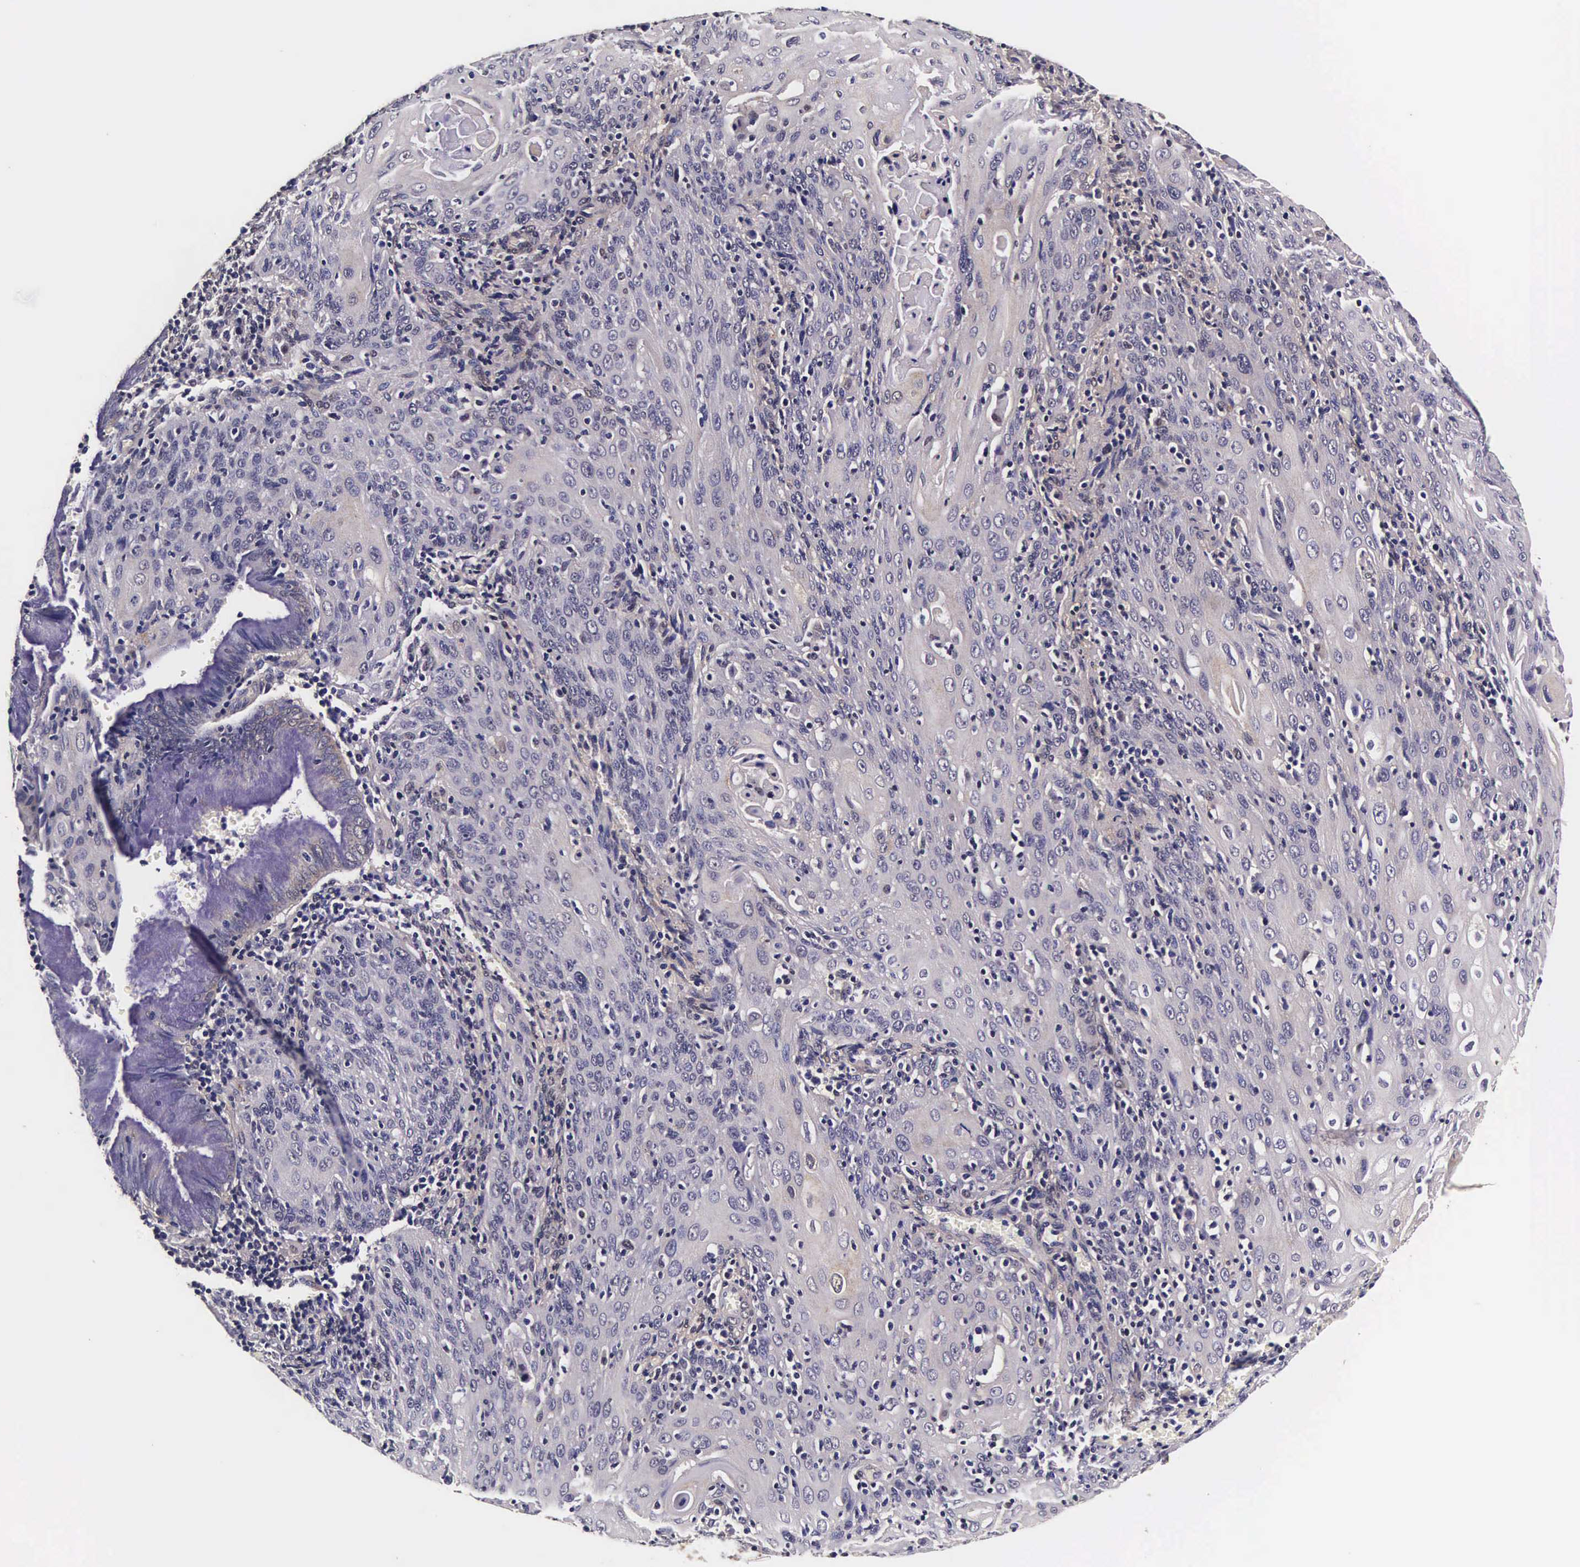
{"staining": {"intensity": "weak", "quantity": "25%-75%", "location": "cytoplasmic/membranous,nuclear"}, "tissue": "cervical cancer", "cell_type": "Tumor cells", "image_type": "cancer", "snomed": [{"axis": "morphology", "description": "Squamous cell carcinoma, NOS"}, {"axis": "topography", "description": "Cervix"}], "caption": "Cervical cancer (squamous cell carcinoma) stained with a brown dye displays weak cytoplasmic/membranous and nuclear positive expression in about 25%-75% of tumor cells.", "gene": "TECPR2", "patient": {"sex": "female", "age": 54}}